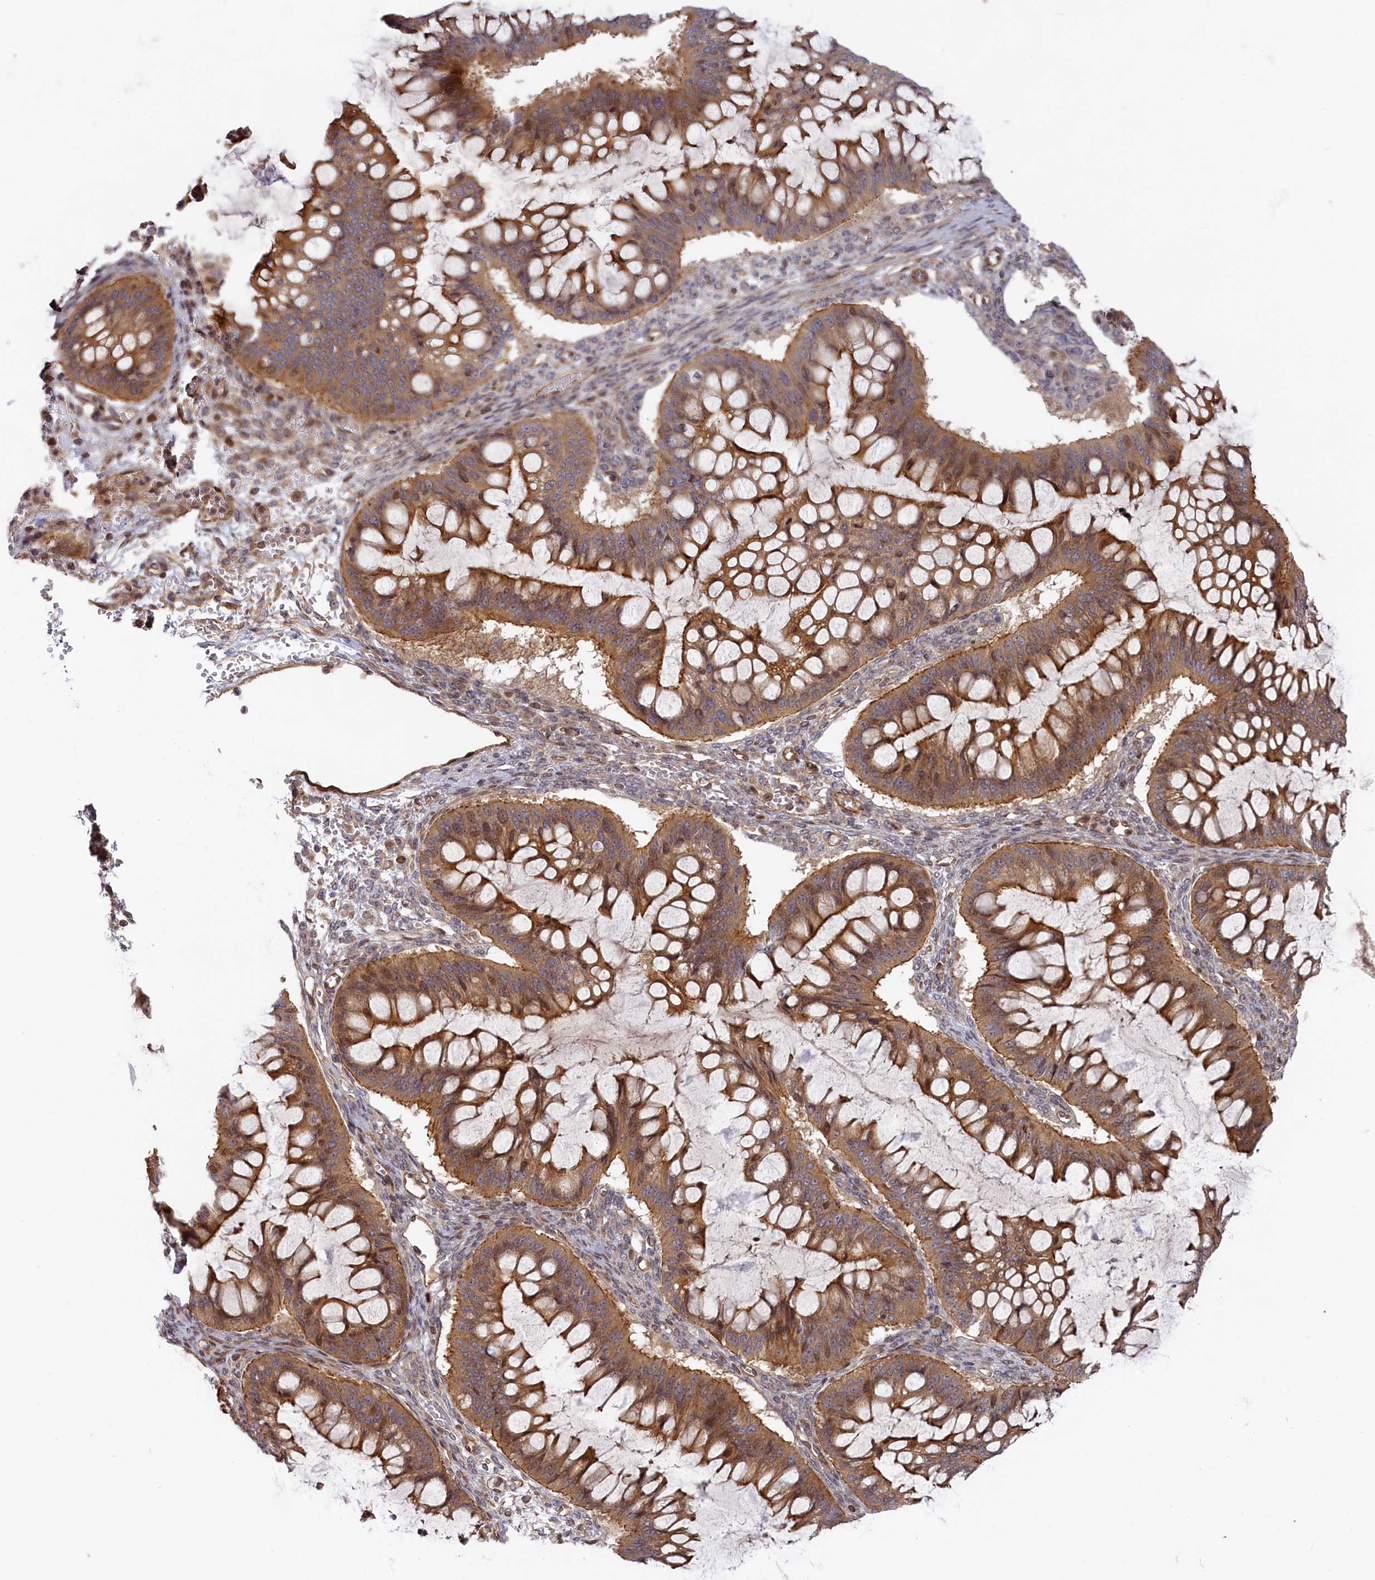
{"staining": {"intensity": "moderate", "quantity": ">75%", "location": "cytoplasmic/membranous"}, "tissue": "ovarian cancer", "cell_type": "Tumor cells", "image_type": "cancer", "snomed": [{"axis": "morphology", "description": "Cystadenocarcinoma, mucinous, NOS"}, {"axis": "topography", "description": "Ovary"}], "caption": "Immunohistochemistry (IHC) staining of ovarian cancer, which demonstrates medium levels of moderate cytoplasmic/membranous expression in approximately >75% of tumor cells indicating moderate cytoplasmic/membranous protein expression. The staining was performed using DAB (brown) for protein detection and nuclei were counterstained in hematoxylin (blue).", "gene": "CEP44", "patient": {"sex": "female", "age": 73}}